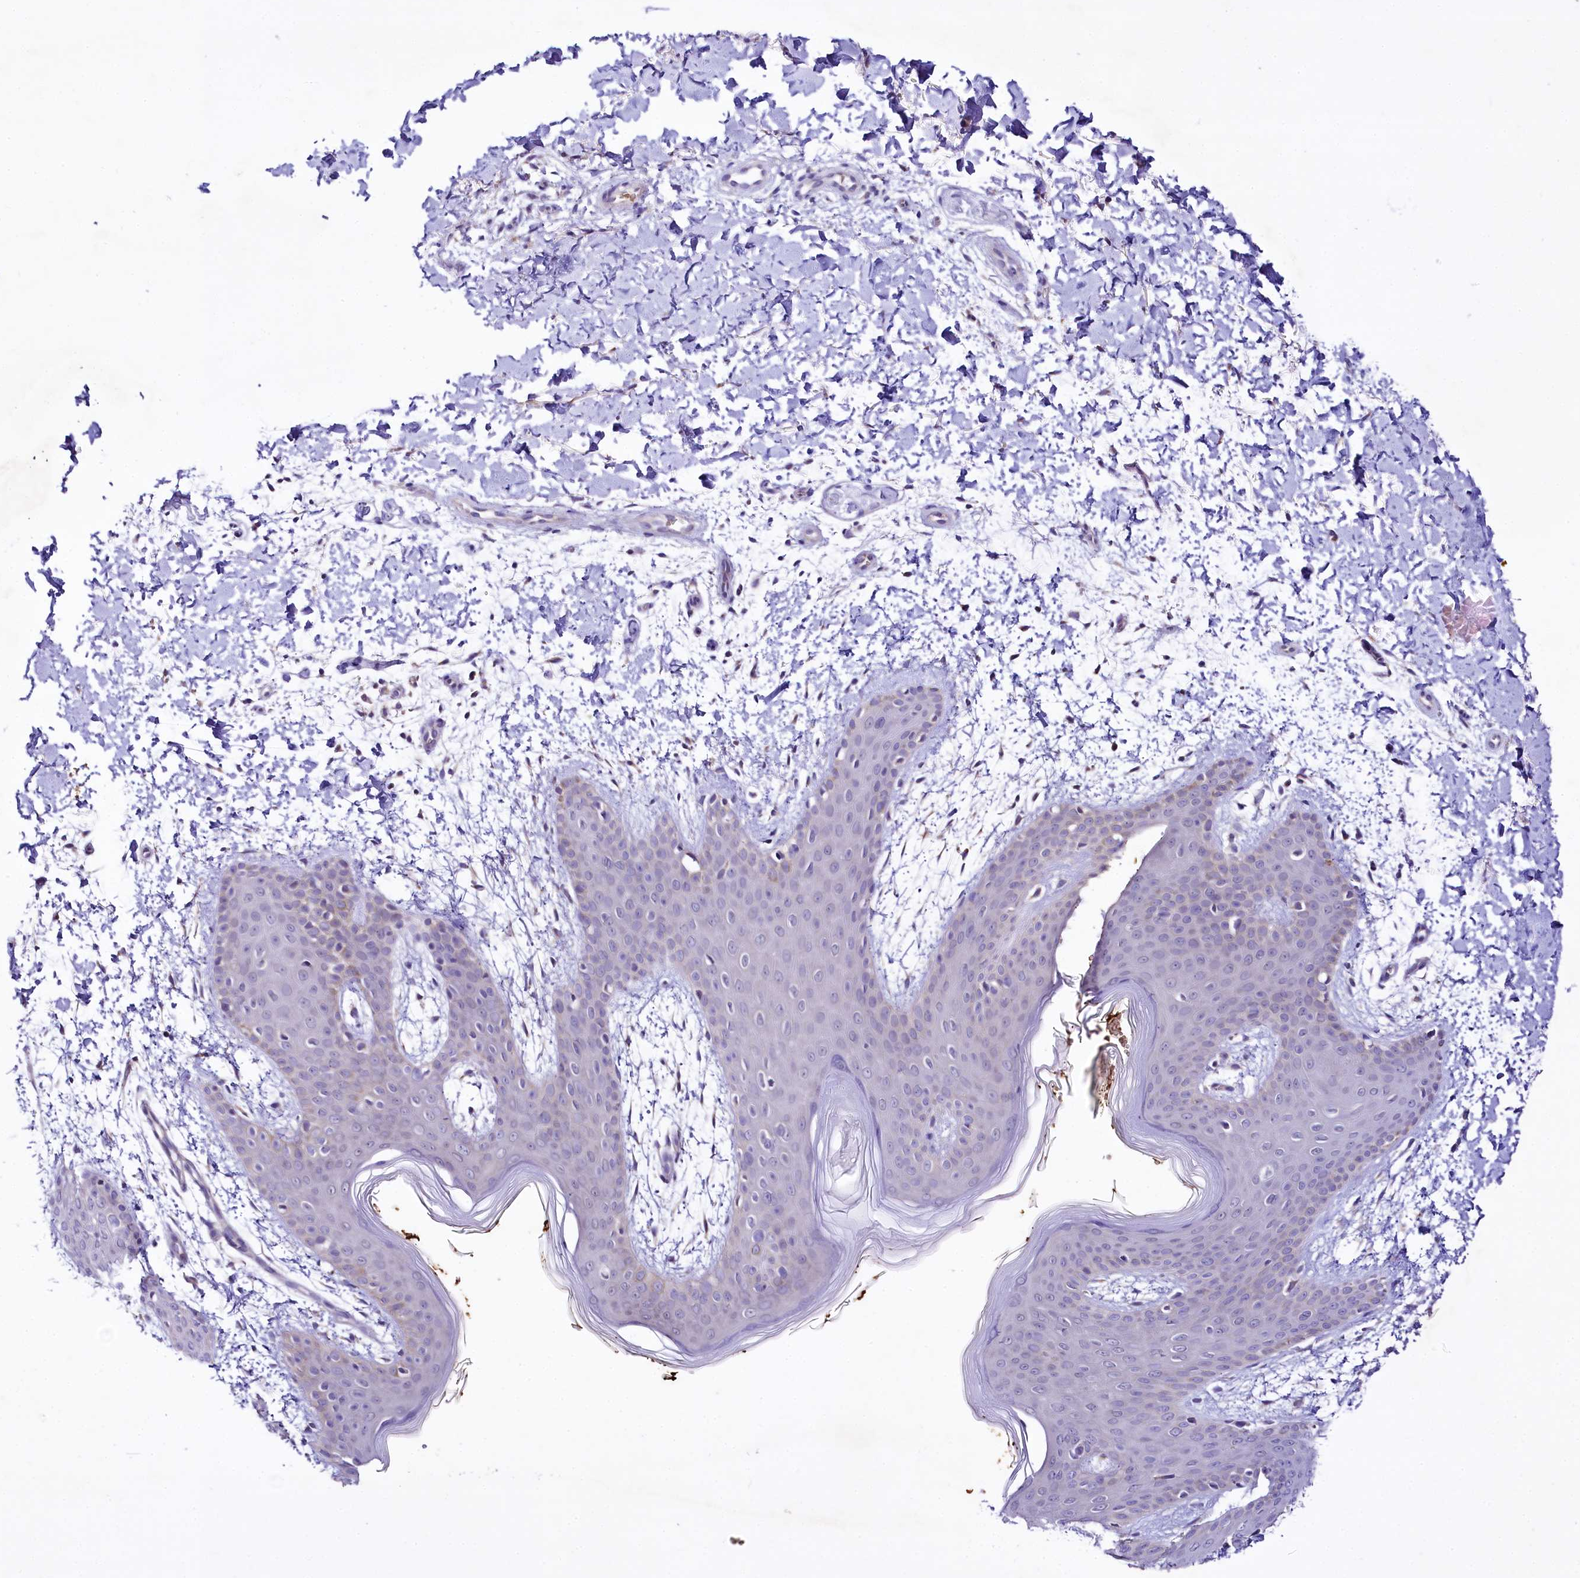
{"staining": {"intensity": "moderate", "quantity": ">75%", "location": "cytoplasmic/membranous"}, "tissue": "skin", "cell_type": "Fibroblasts", "image_type": "normal", "snomed": [{"axis": "morphology", "description": "Normal tissue, NOS"}, {"axis": "topography", "description": "Skin"}], "caption": "Protein staining of benign skin shows moderate cytoplasmic/membranous expression in approximately >75% of fibroblasts.", "gene": "CEP295", "patient": {"sex": "male", "age": 36}}